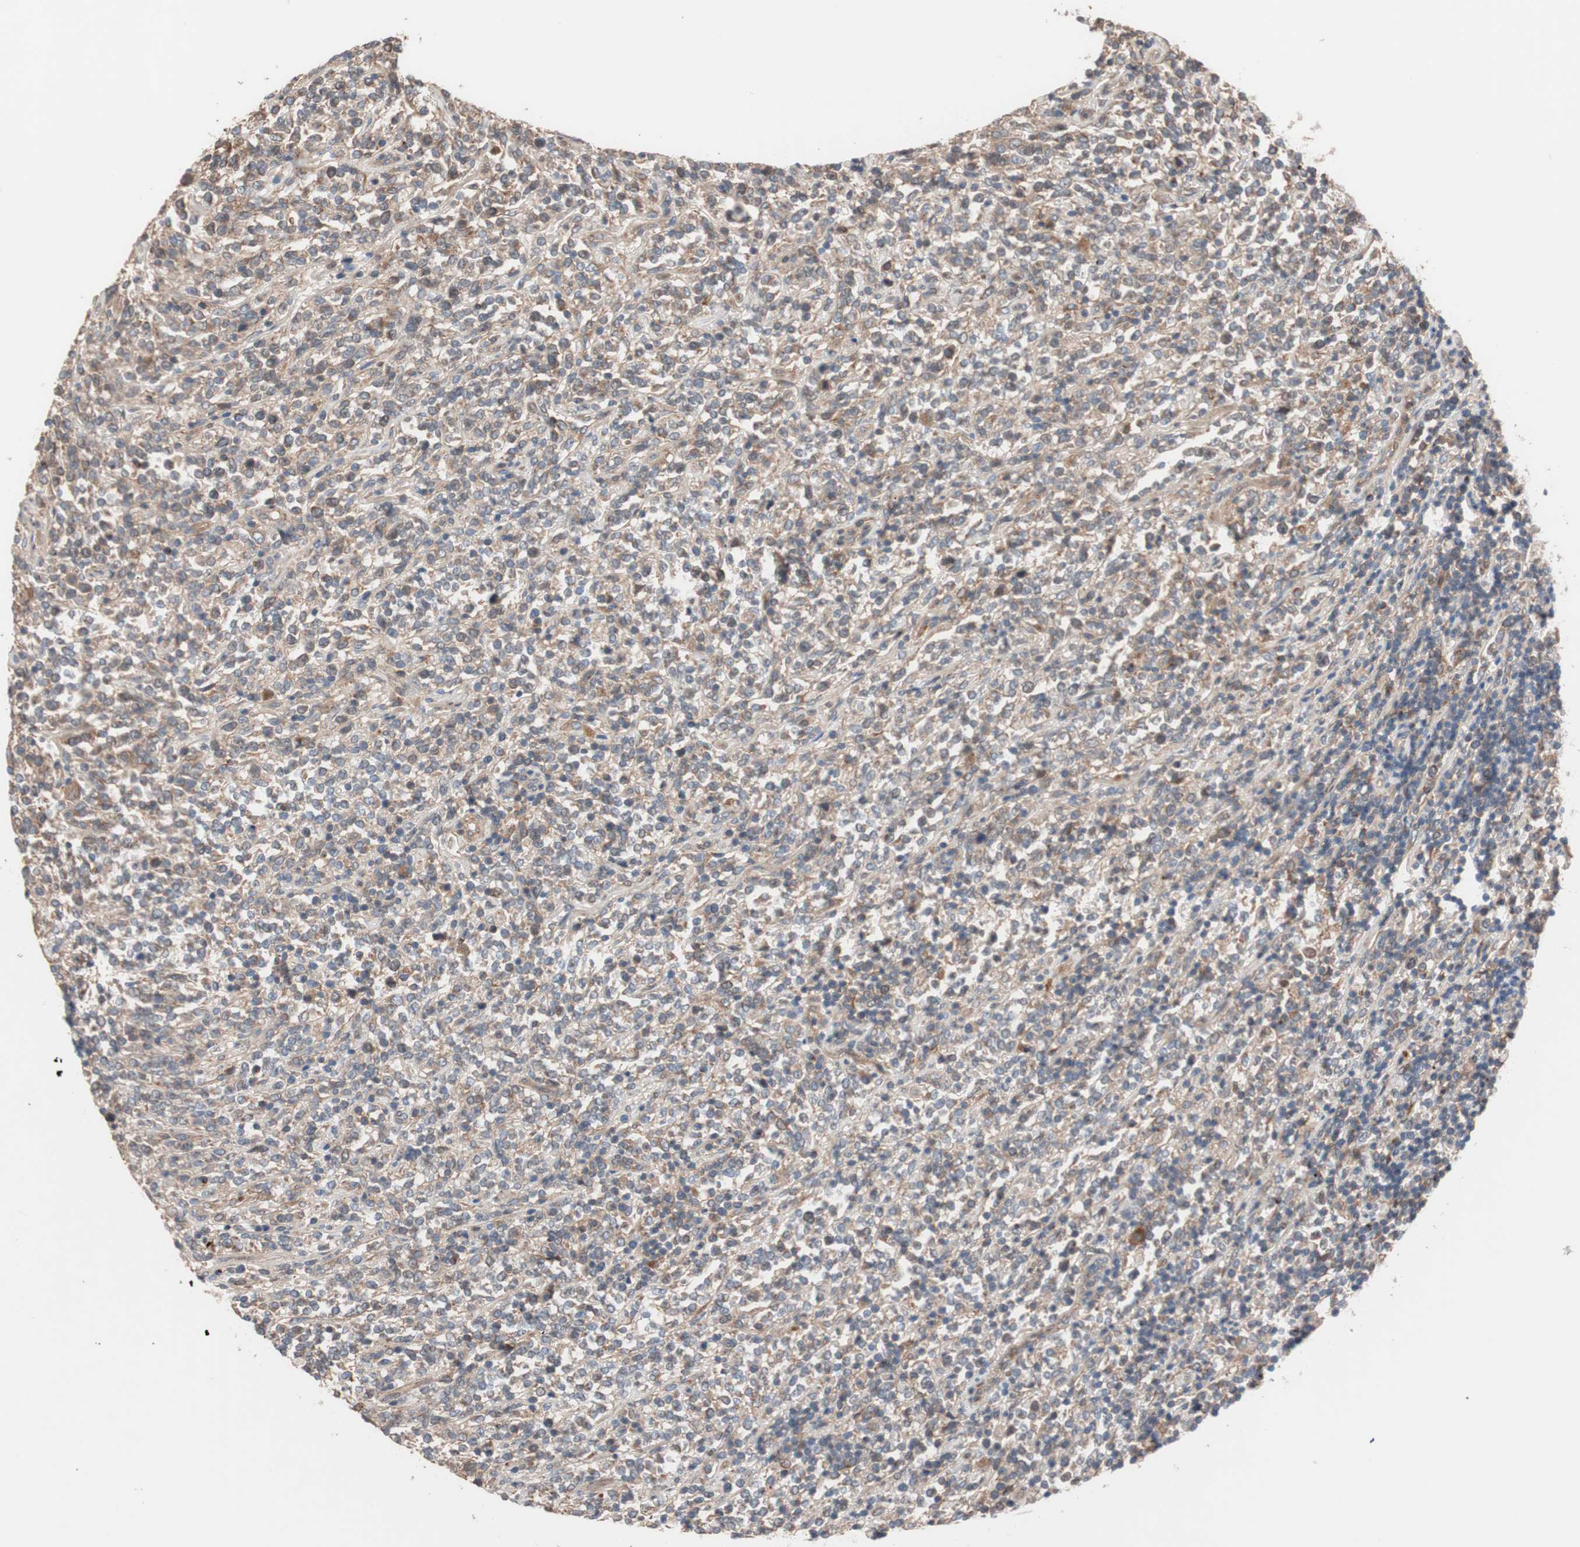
{"staining": {"intensity": "moderate", "quantity": ">75%", "location": "cytoplasmic/membranous"}, "tissue": "lymphoma", "cell_type": "Tumor cells", "image_type": "cancer", "snomed": [{"axis": "morphology", "description": "Malignant lymphoma, non-Hodgkin's type, High grade"}, {"axis": "topography", "description": "Soft tissue"}], "caption": "The micrograph exhibits immunohistochemical staining of lymphoma. There is moderate cytoplasmic/membranous expression is seen in about >75% of tumor cells.", "gene": "SDC4", "patient": {"sex": "male", "age": 18}}